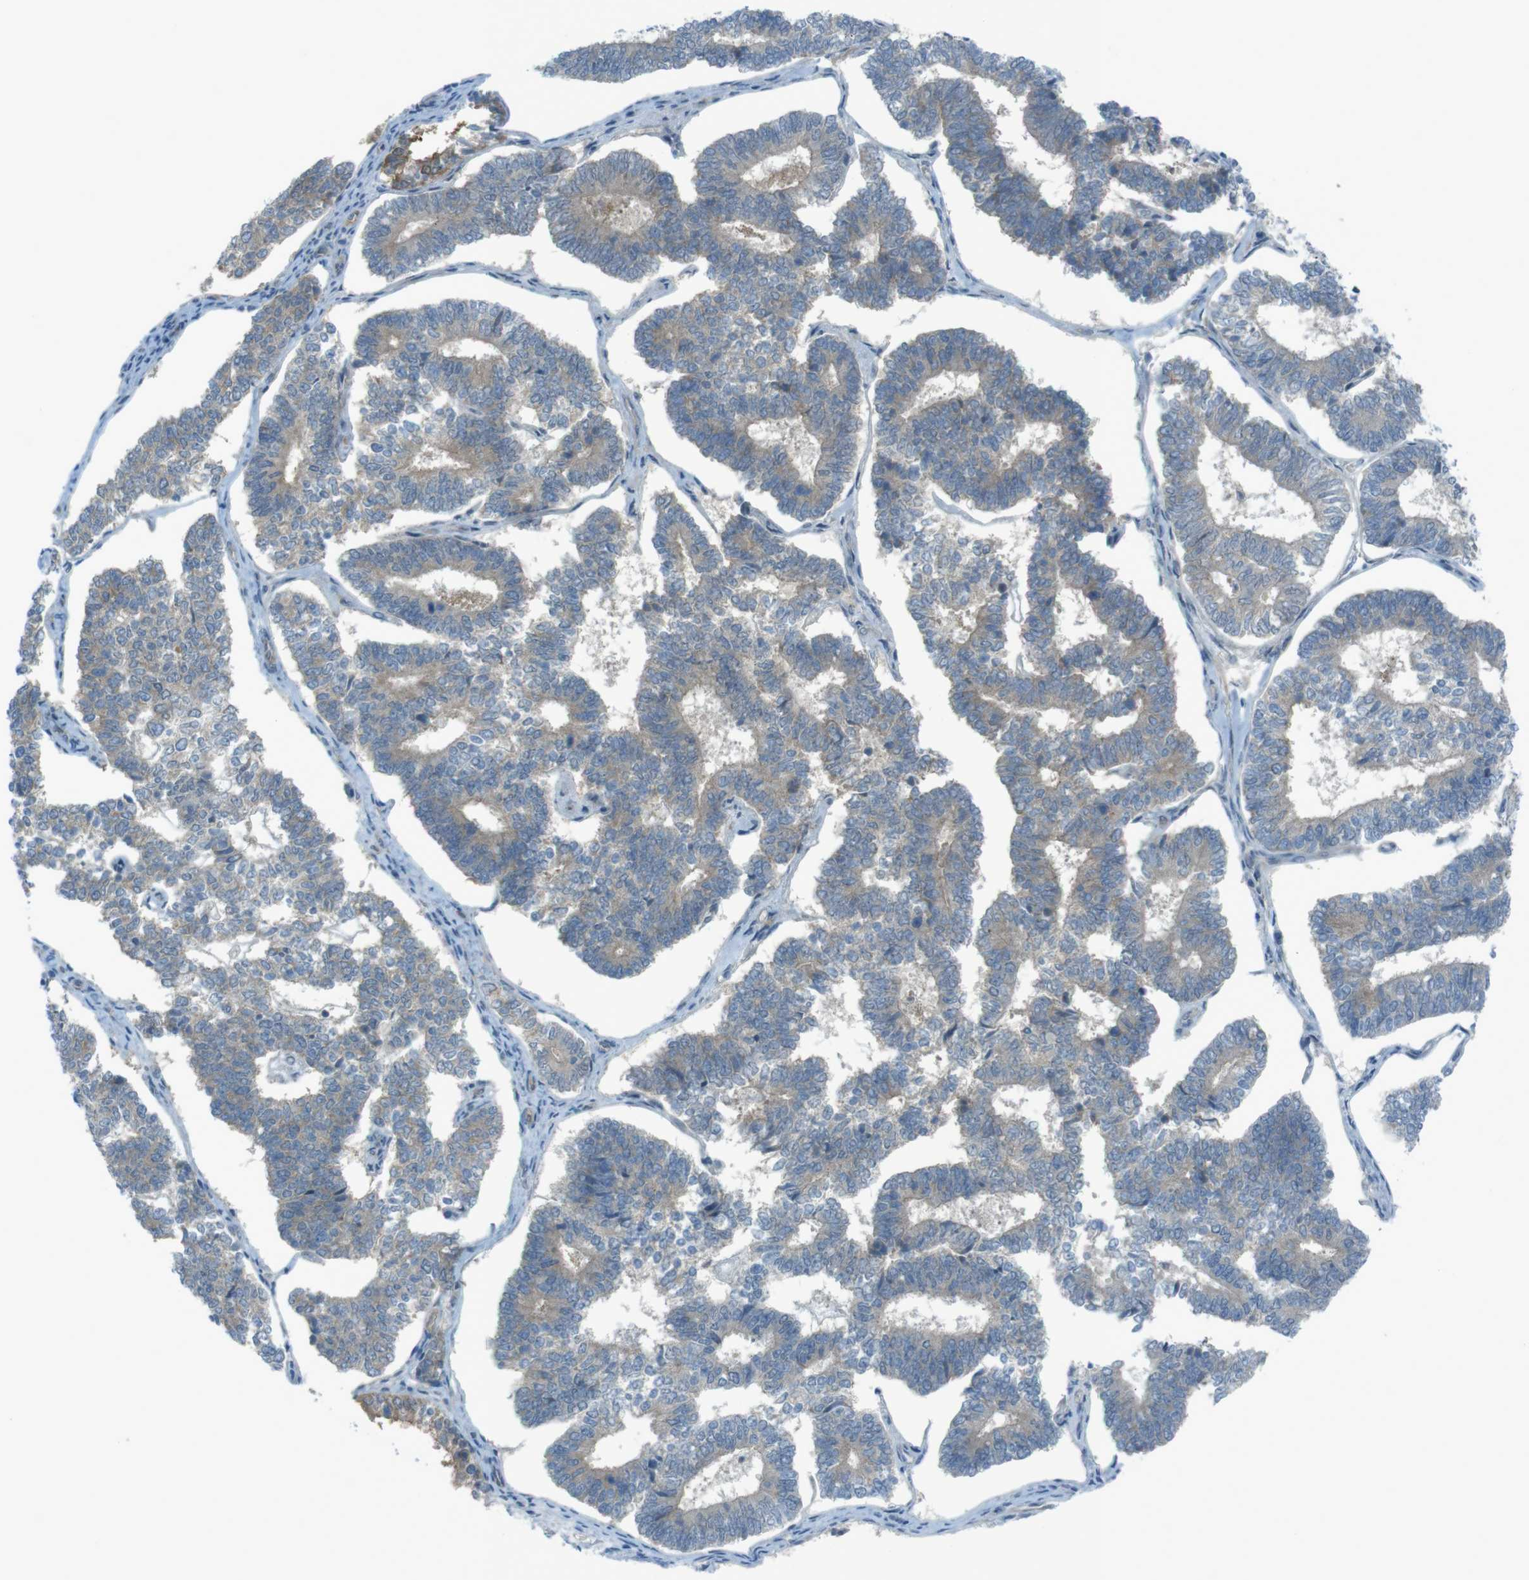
{"staining": {"intensity": "weak", "quantity": "<25%", "location": "cytoplasmic/membranous"}, "tissue": "endometrial cancer", "cell_type": "Tumor cells", "image_type": "cancer", "snomed": [{"axis": "morphology", "description": "Adenocarcinoma, NOS"}, {"axis": "topography", "description": "Endometrium"}], "caption": "This is an IHC photomicrograph of endometrial adenocarcinoma. There is no expression in tumor cells.", "gene": "ZDHHC20", "patient": {"sex": "female", "age": 70}}